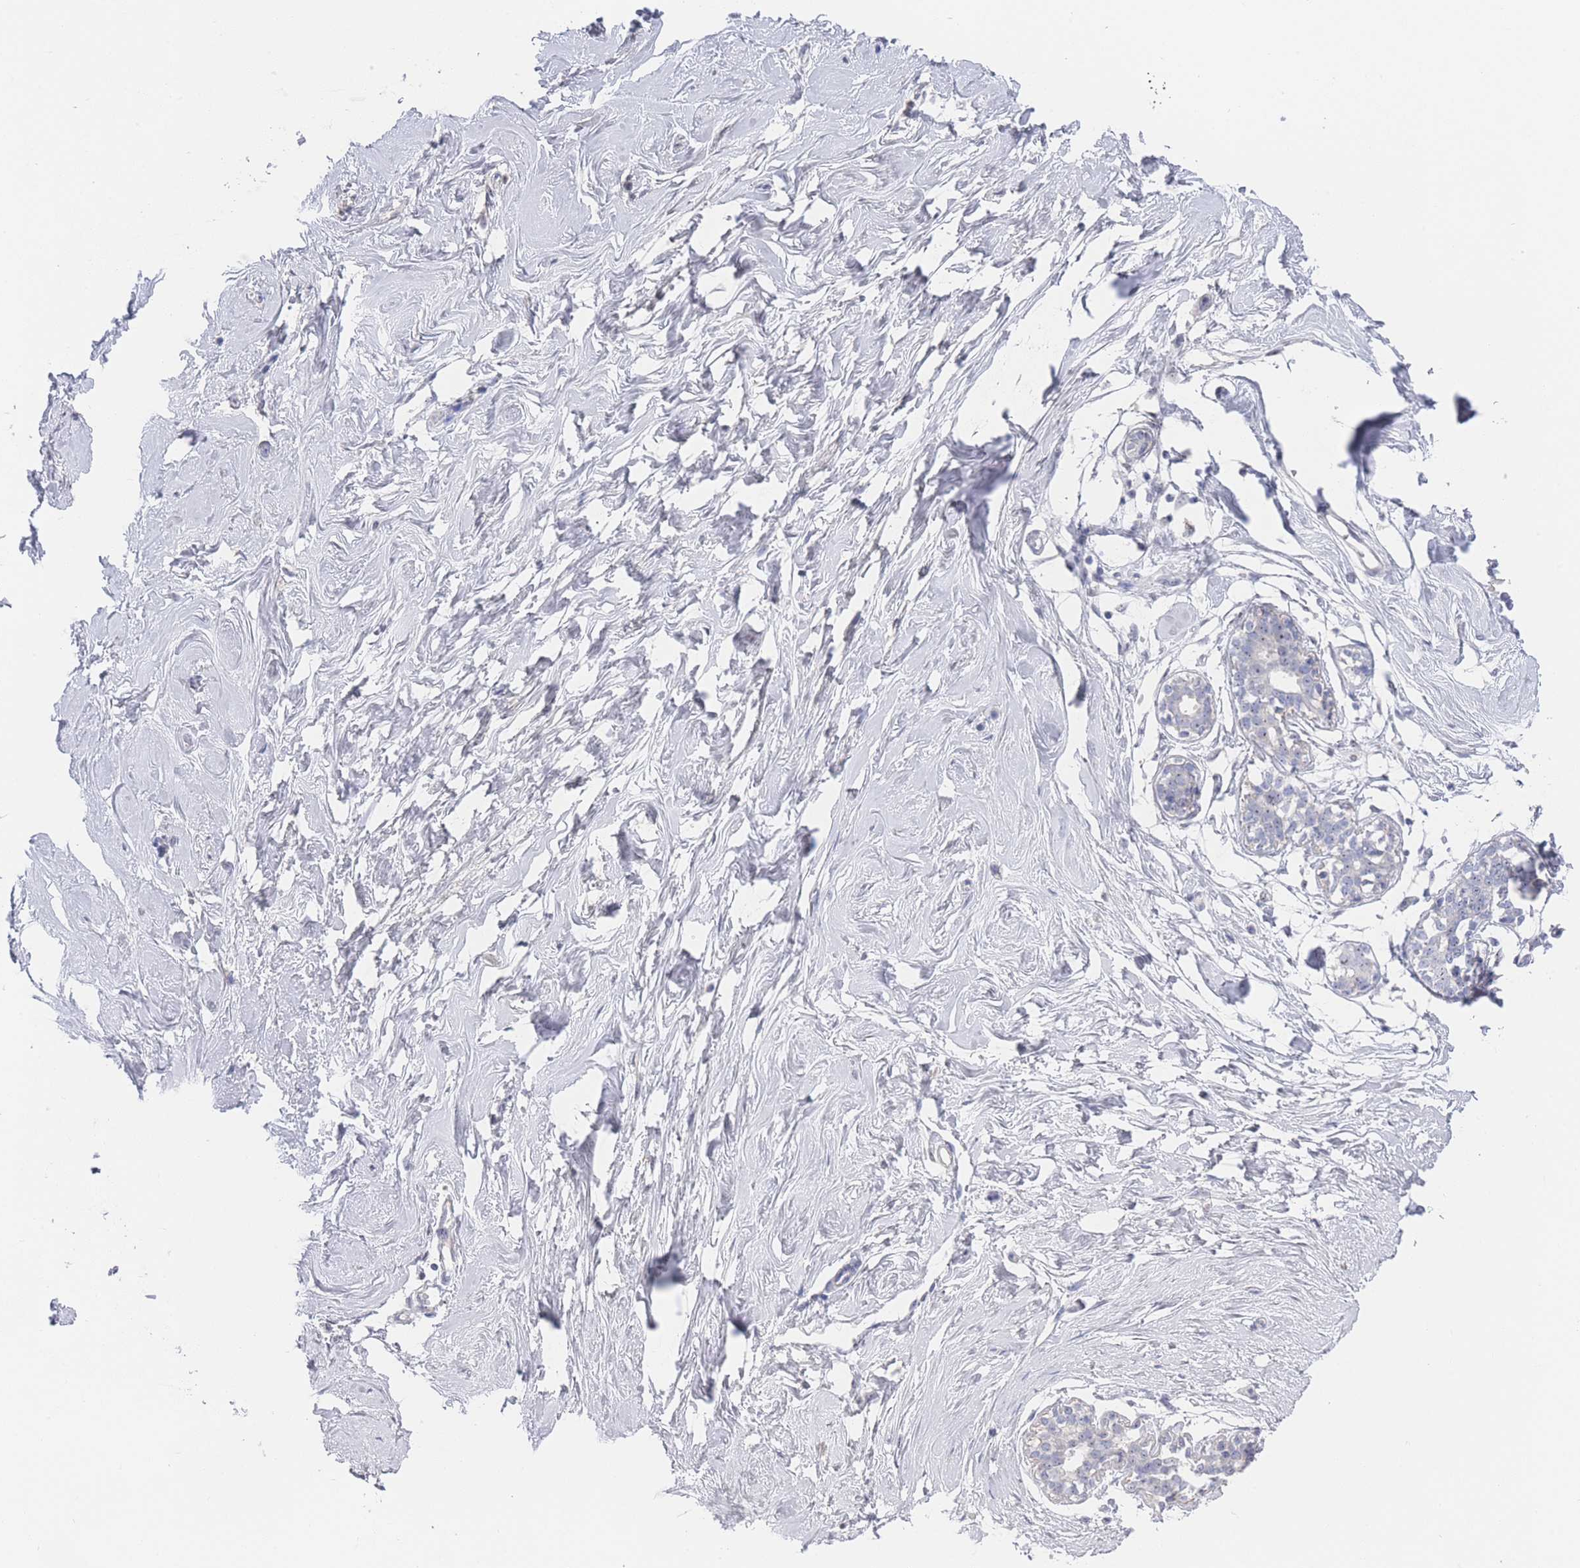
{"staining": {"intensity": "negative", "quantity": "none", "location": "none"}, "tissue": "breast", "cell_type": "Adipocytes", "image_type": "normal", "snomed": [{"axis": "morphology", "description": "Normal tissue, NOS"}, {"axis": "morphology", "description": "Adenoma, NOS"}, {"axis": "topography", "description": "Breast"}], "caption": "This is a image of immunohistochemistry (IHC) staining of unremarkable breast, which shows no positivity in adipocytes. (Brightfield microscopy of DAB IHC at high magnification).", "gene": "ZNF142", "patient": {"sex": "female", "age": 23}}